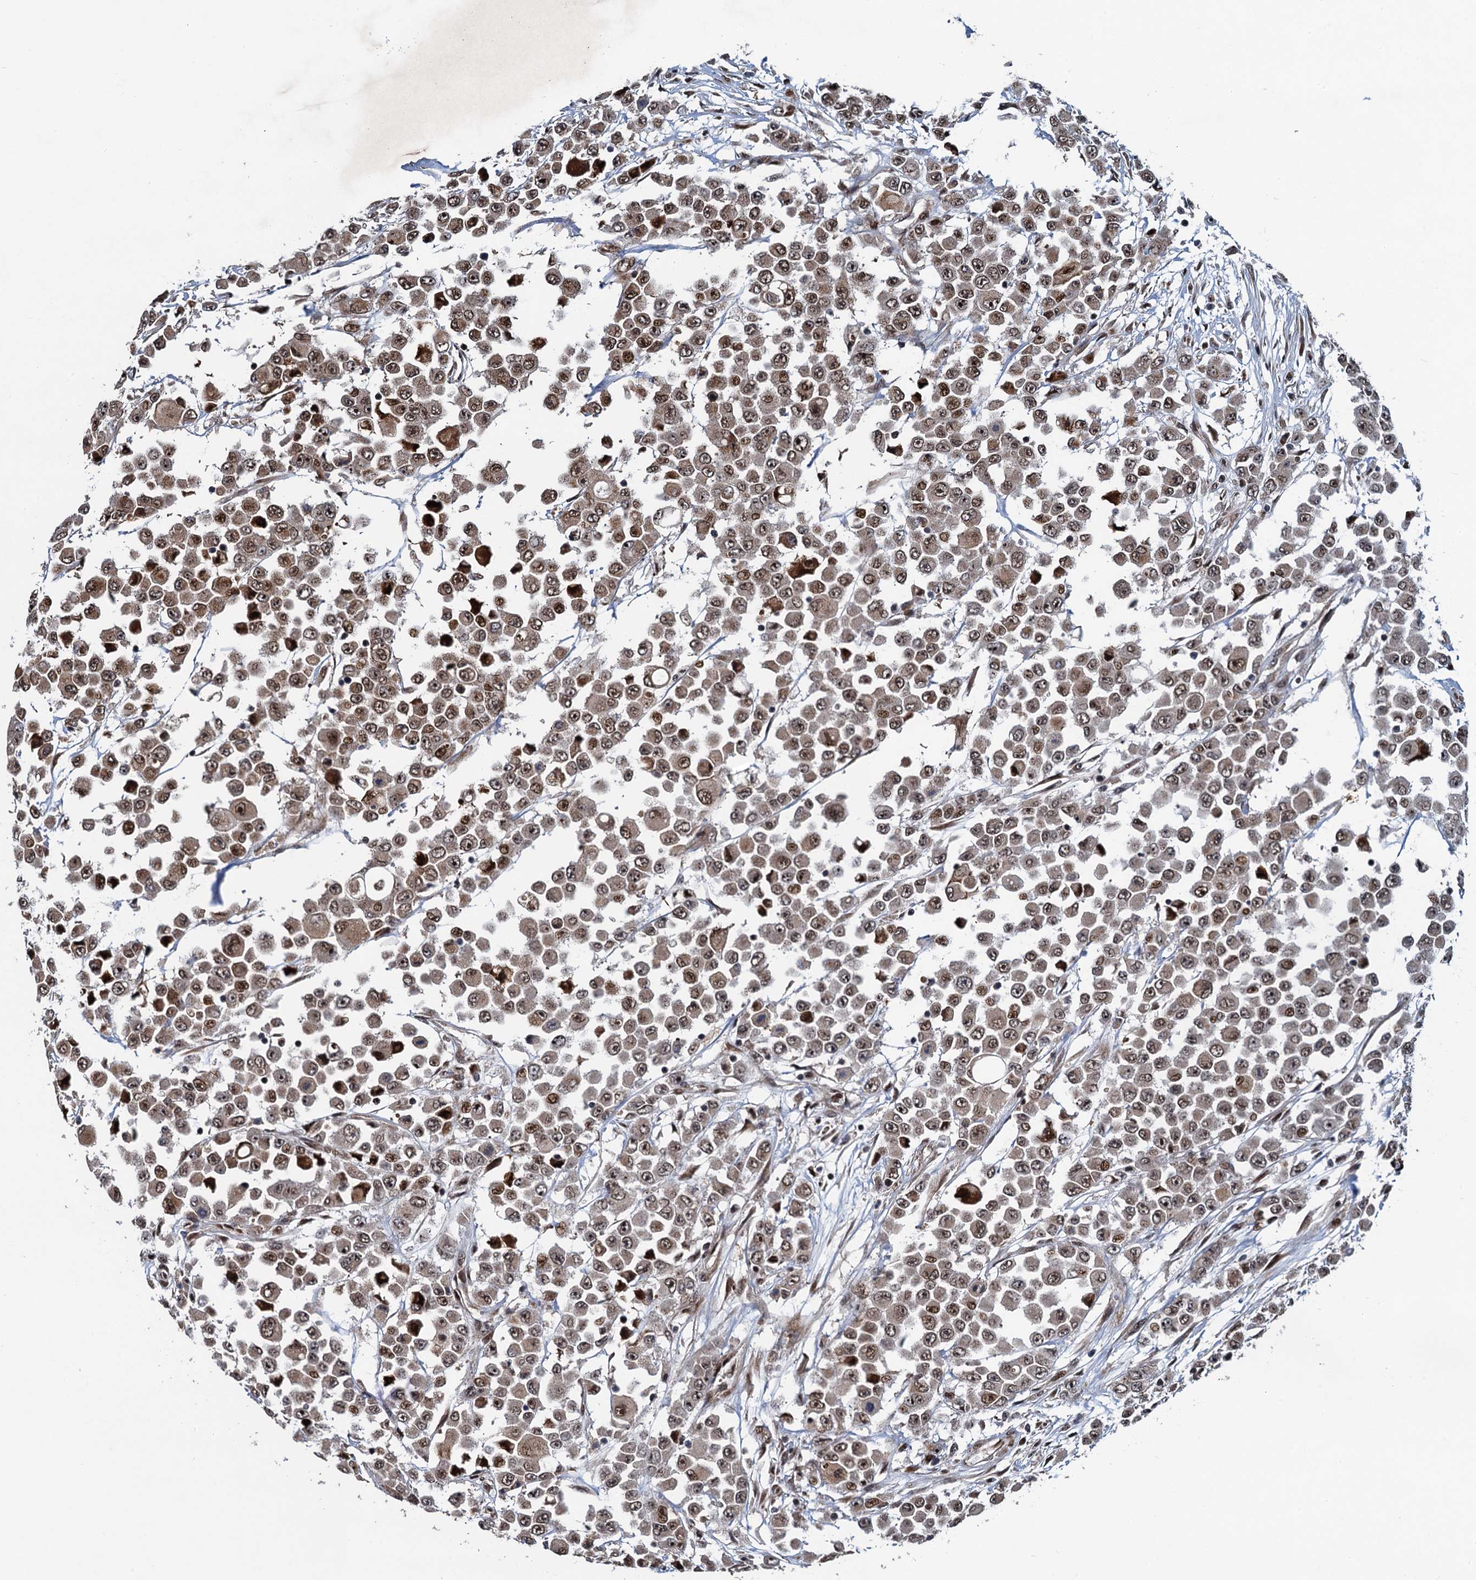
{"staining": {"intensity": "moderate", "quantity": ">75%", "location": "nuclear"}, "tissue": "colorectal cancer", "cell_type": "Tumor cells", "image_type": "cancer", "snomed": [{"axis": "morphology", "description": "Adenocarcinoma, NOS"}, {"axis": "topography", "description": "Colon"}], "caption": "Immunohistochemical staining of adenocarcinoma (colorectal) displays moderate nuclear protein positivity in approximately >75% of tumor cells.", "gene": "ATOSA", "patient": {"sex": "male", "age": 51}}